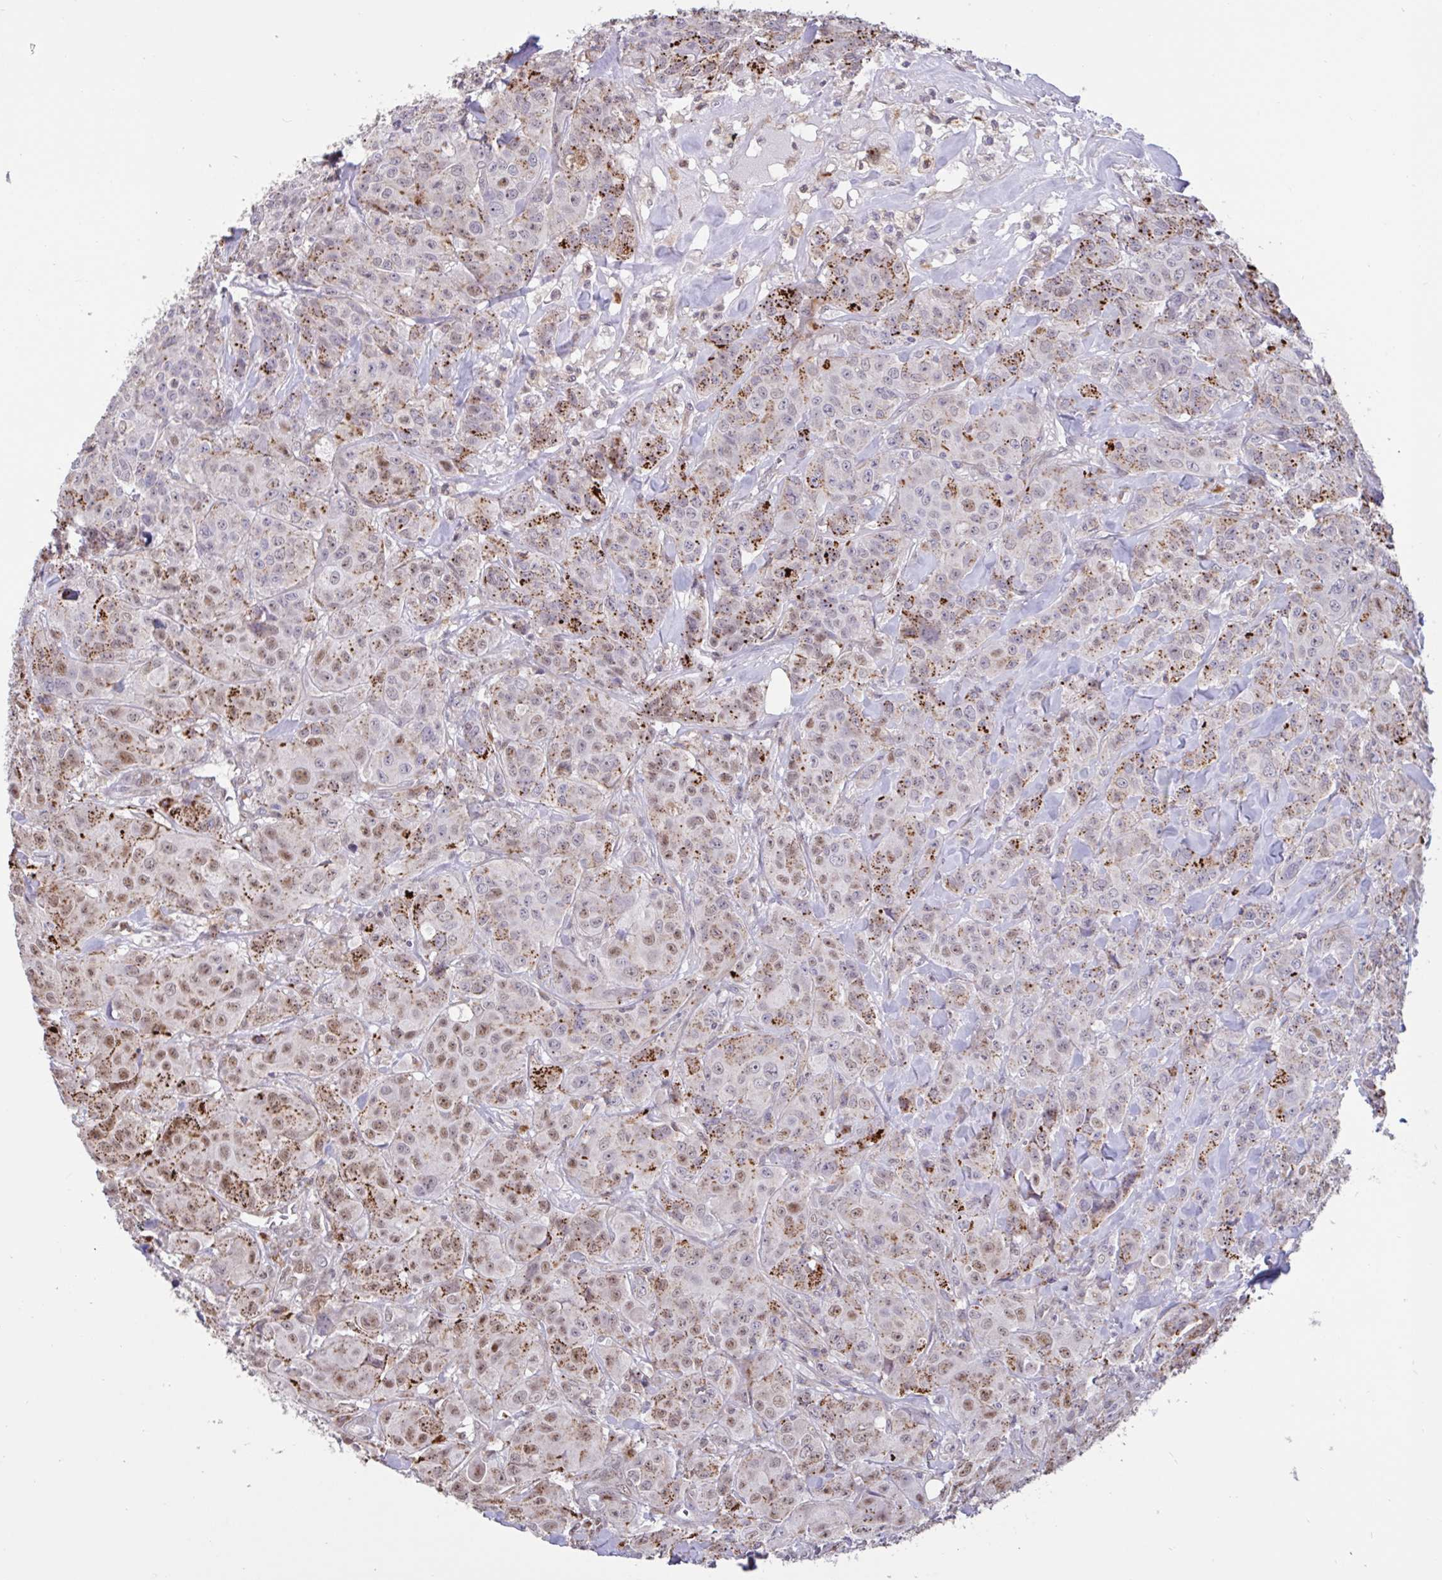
{"staining": {"intensity": "moderate", "quantity": ">75%", "location": "cytoplasmic/membranous,nuclear"}, "tissue": "breast cancer", "cell_type": "Tumor cells", "image_type": "cancer", "snomed": [{"axis": "morphology", "description": "Normal tissue, NOS"}, {"axis": "morphology", "description": "Duct carcinoma"}, {"axis": "topography", "description": "Breast"}], "caption": "Immunohistochemistry (IHC) micrograph of neoplastic tissue: breast invasive ductal carcinoma stained using IHC shows medium levels of moderate protein expression localized specifically in the cytoplasmic/membranous and nuclear of tumor cells, appearing as a cytoplasmic/membranous and nuclear brown color.", "gene": "DDX39A", "patient": {"sex": "female", "age": 43}}